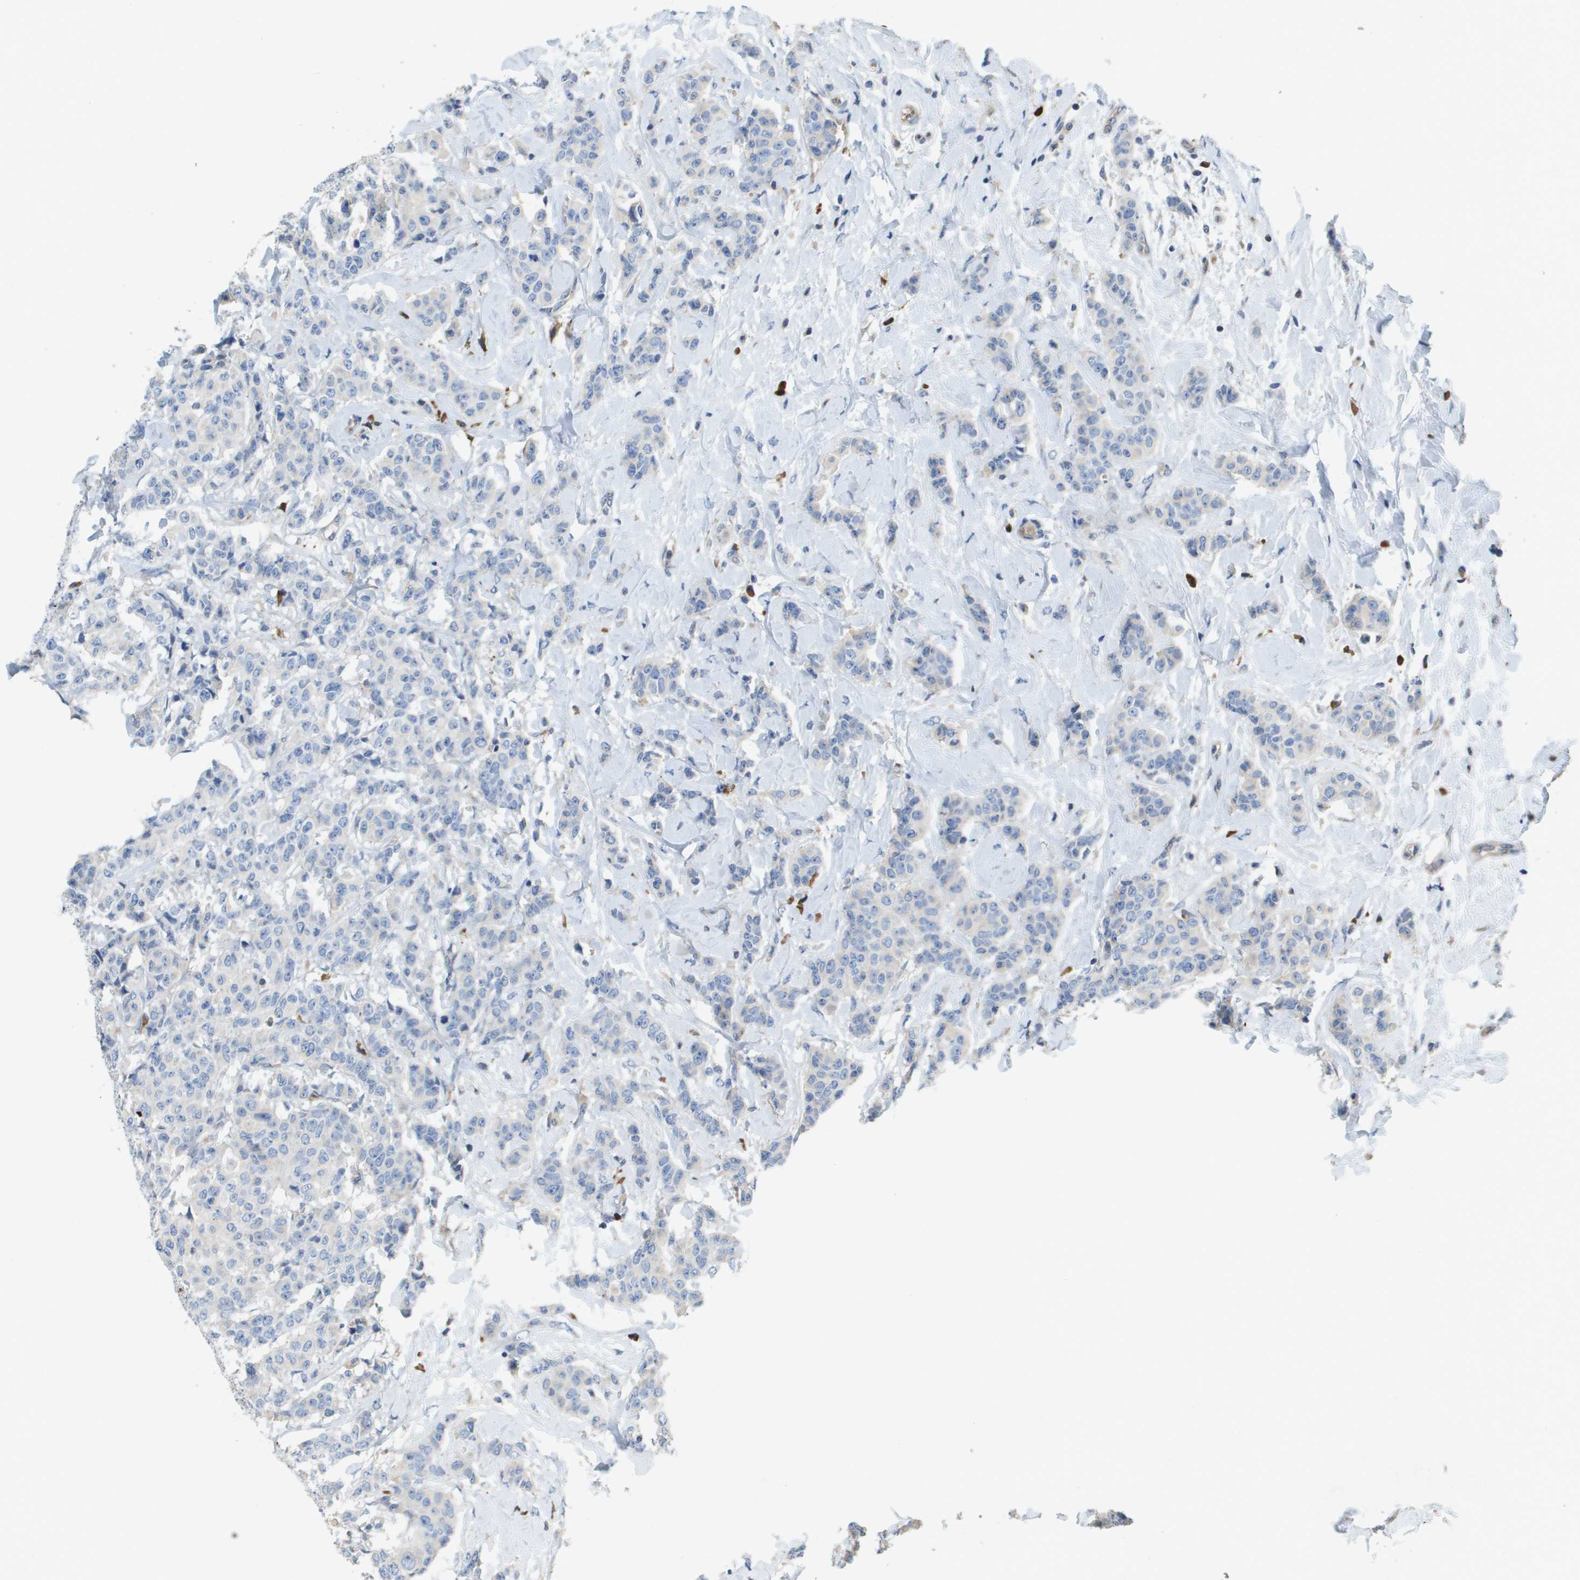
{"staining": {"intensity": "negative", "quantity": "none", "location": "none"}, "tissue": "breast cancer", "cell_type": "Tumor cells", "image_type": "cancer", "snomed": [{"axis": "morphology", "description": "Normal tissue, NOS"}, {"axis": "morphology", "description": "Duct carcinoma"}, {"axis": "topography", "description": "Breast"}], "caption": "Immunohistochemistry histopathology image of human breast cancer (infiltrating ductal carcinoma) stained for a protein (brown), which exhibits no staining in tumor cells.", "gene": "CASP10", "patient": {"sex": "female", "age": 40}}